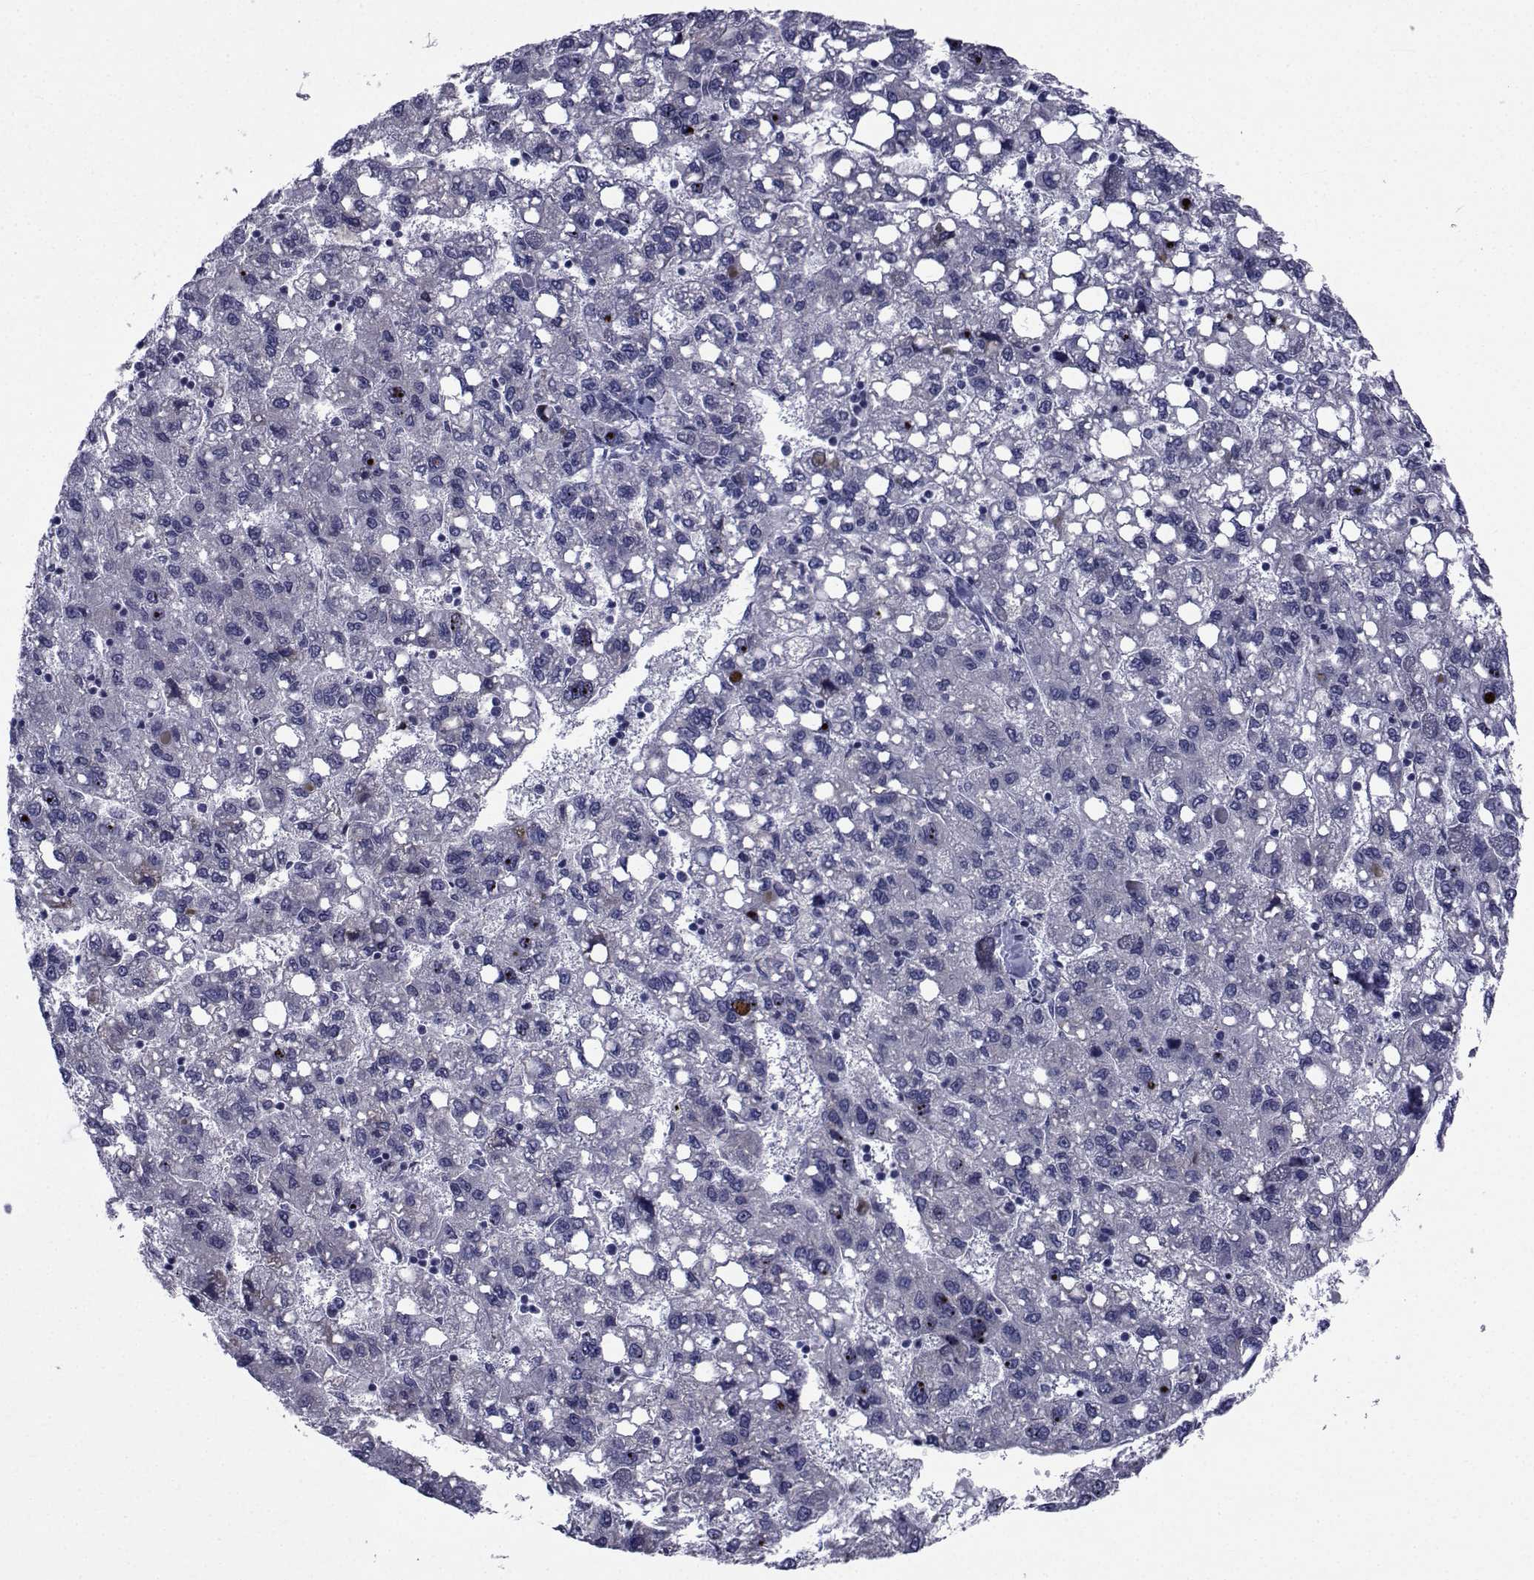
{"staining": {"intensity": "negative", "quantity": "none", "location": "none"}, "tissue": "liver cancer", "cell_type": "Tumor cells", "image_type": "cancer", "snomed": [{"axis": "morphology", "description": "Carcinoma, Hepatocellular, NOS"}, {"axis": "topography", "description": "Liver"}], "caption": "Liver cancer (hepatocellular carcinoma) was stained to show a protein in brown. There is no significant positivity in tumor cells.", "gene": "ROPN1", "patient": {"sex": "female", "age": 82}}